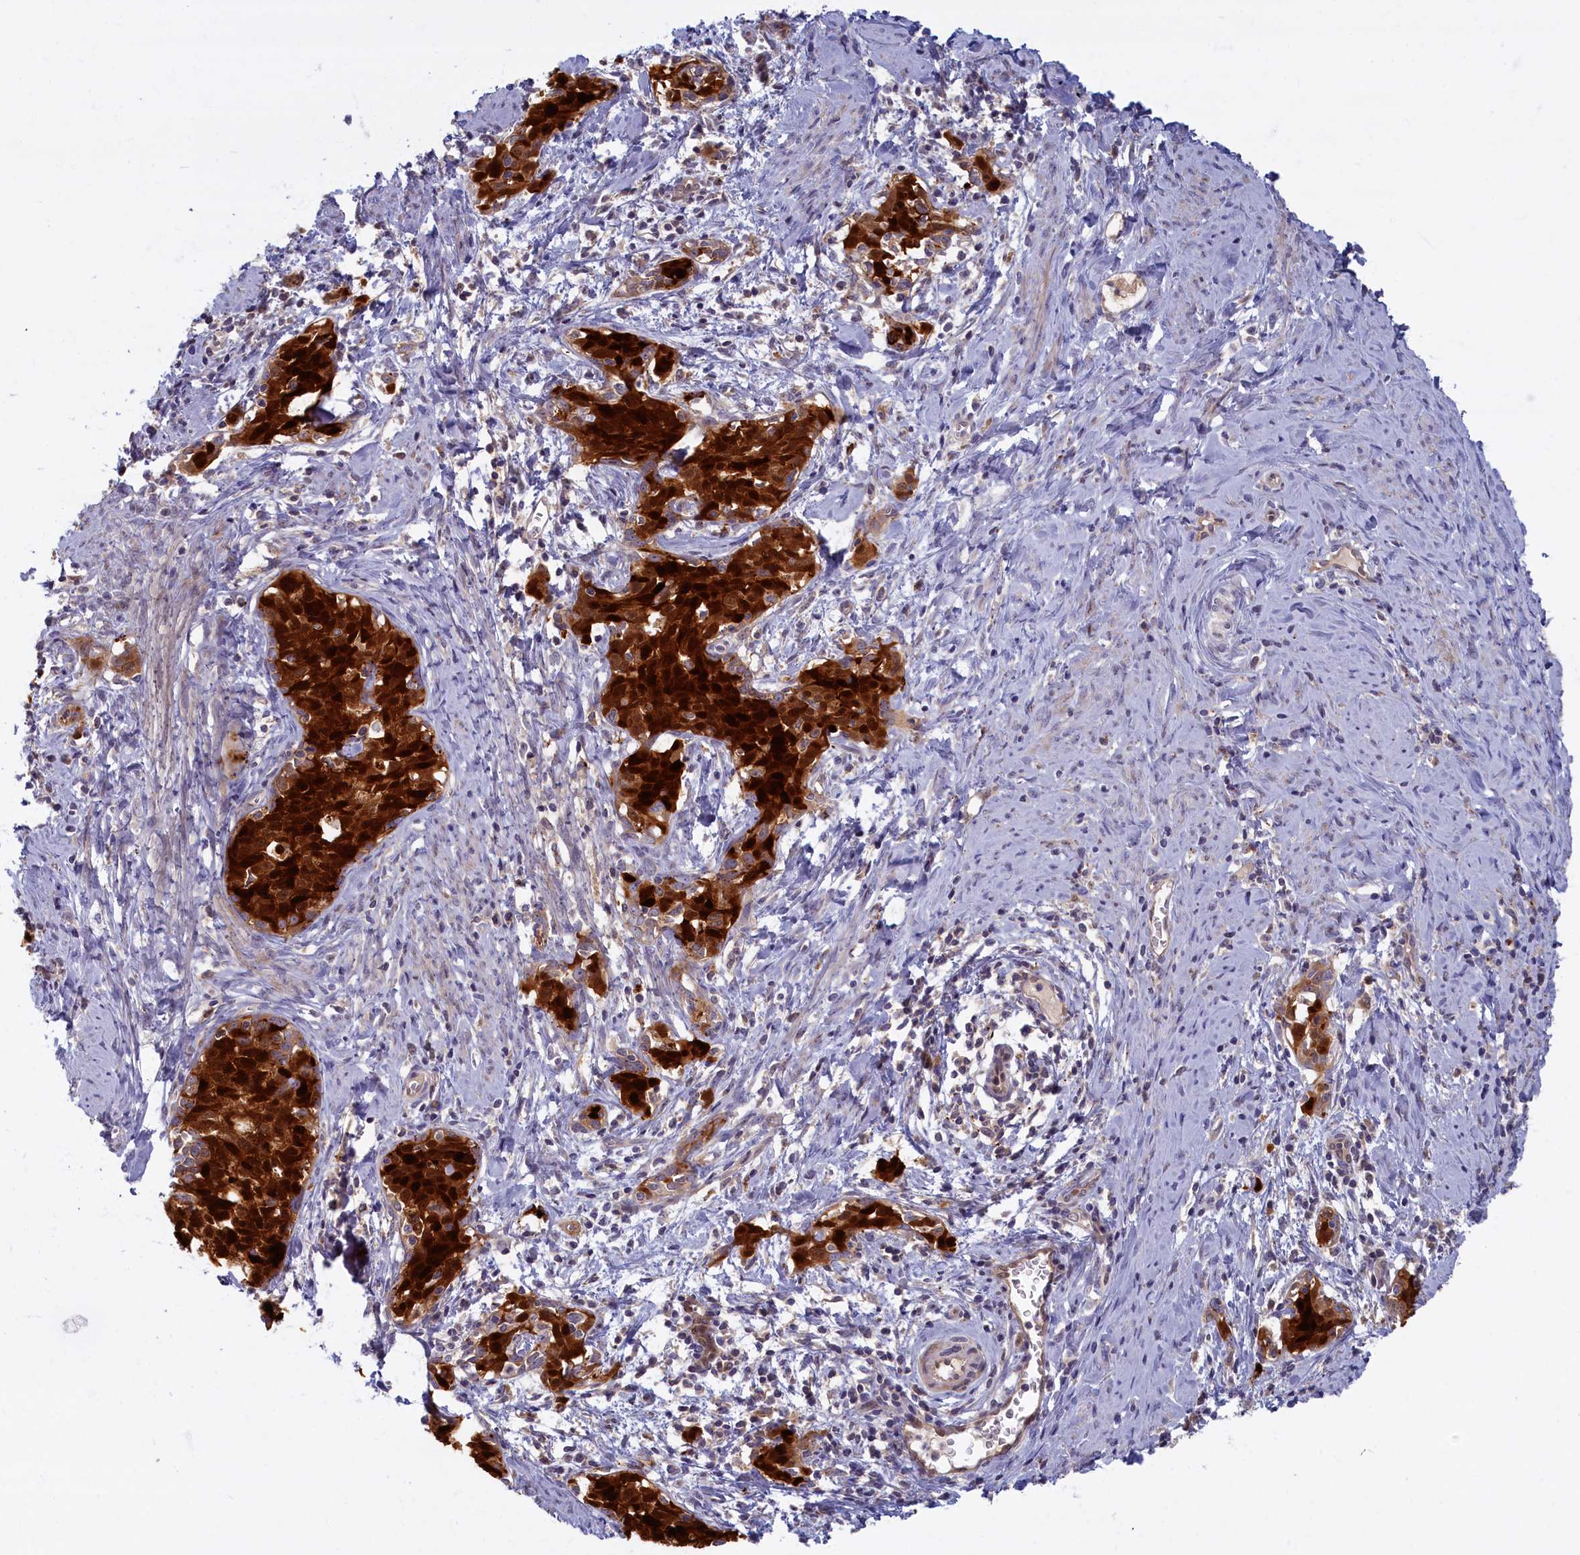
{"staining": {"intensity": "strong", "quantity": "25%-75%", "location": "cytoplasmic/membranous,nuclear"}, "tissue": "cervical cancer", "cell_type": "Tumor cells", "image_type": "cancer", "snomed": [{"axis": "morphology", "description": "Squamous cell carcinoma, NOS"}, {"axis": "topography", "description": "Cervix"}], "caption": "A photomicrograph of cervical squamous cell carcinoma stained for a protein displays strong cytoplasmic/membranous and nuclear brown staining in tumor cells.", "gene": "FCSK", "patient": {"sex": "female", "age": 52}}